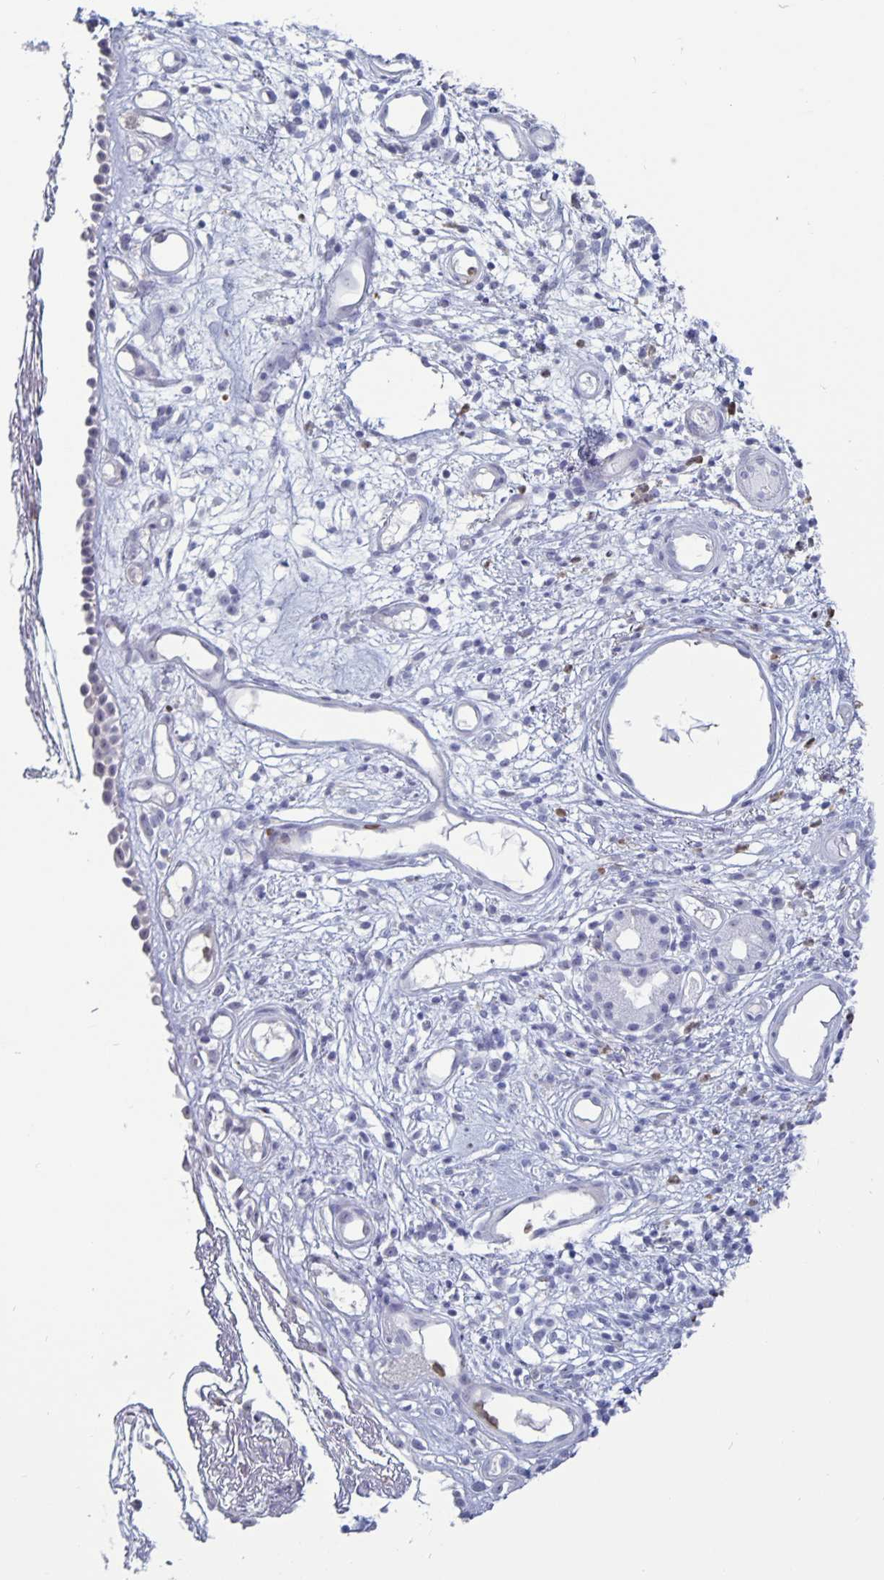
{"staining": {"intensity": "negative", "quantity": "none", "location": "none"}, "tissue": "nasopharynx", "cell_type": "Respiratory epithelial cells", "image_type": "normal", "snomed": [{"axis": "morphology", "description": "Normal tissue, NOS"}, {"axis": "morphology", "description": "Inflammation, NOS"}, {"axis": "topography", "description": "Nasopharynx"}], "caption": "Respiratory epithelial cells show no significant positivity in benign nasopharynx. (DAB IHC visualized using brightfield microscopy, high magnification).", "gene": "PLCB3", "patient": {"sex": "male", "age": 54}}